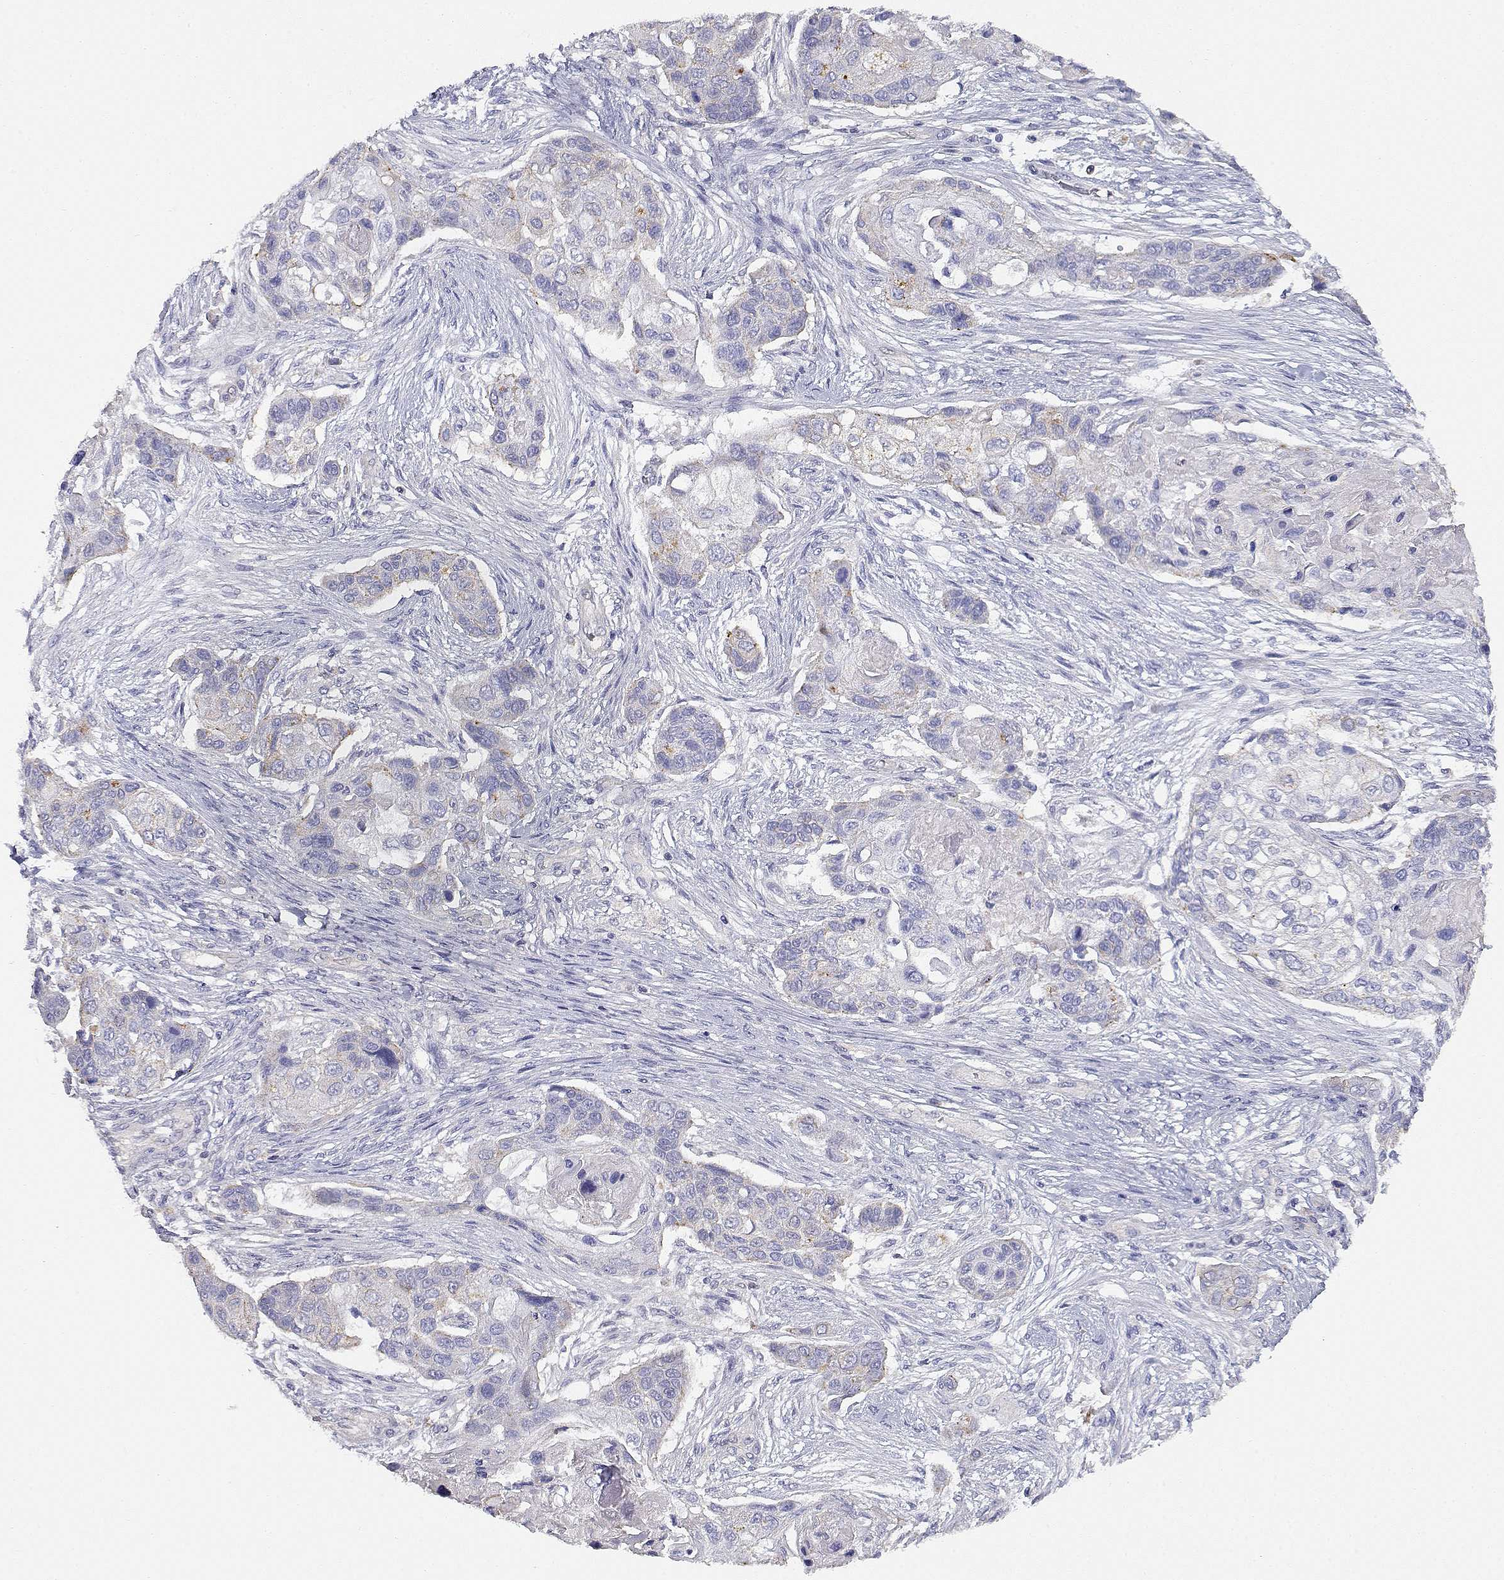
{"staining": {"intensity": "weak", "quantity": "<25%", "location": "cytoplasmic/membranous"}, "tissue": "lung cancer", "cell_type": "Tumor cells", "image_type": "cancer", "snomed": [{"axis": "morphology", "description": "Squamous cell carcinoma, NOS"}, {"axis": "topography", "description": "Lung"}], "caption": "High power microscopy micrograph of an immunohistochemistry (IHC) photomicrograph of lung cancer (squamous cell carcinoma), revealing no significant expression in tumor cells.", "gene": "ADA", "patient": {"sex": "male", "age": 69}}